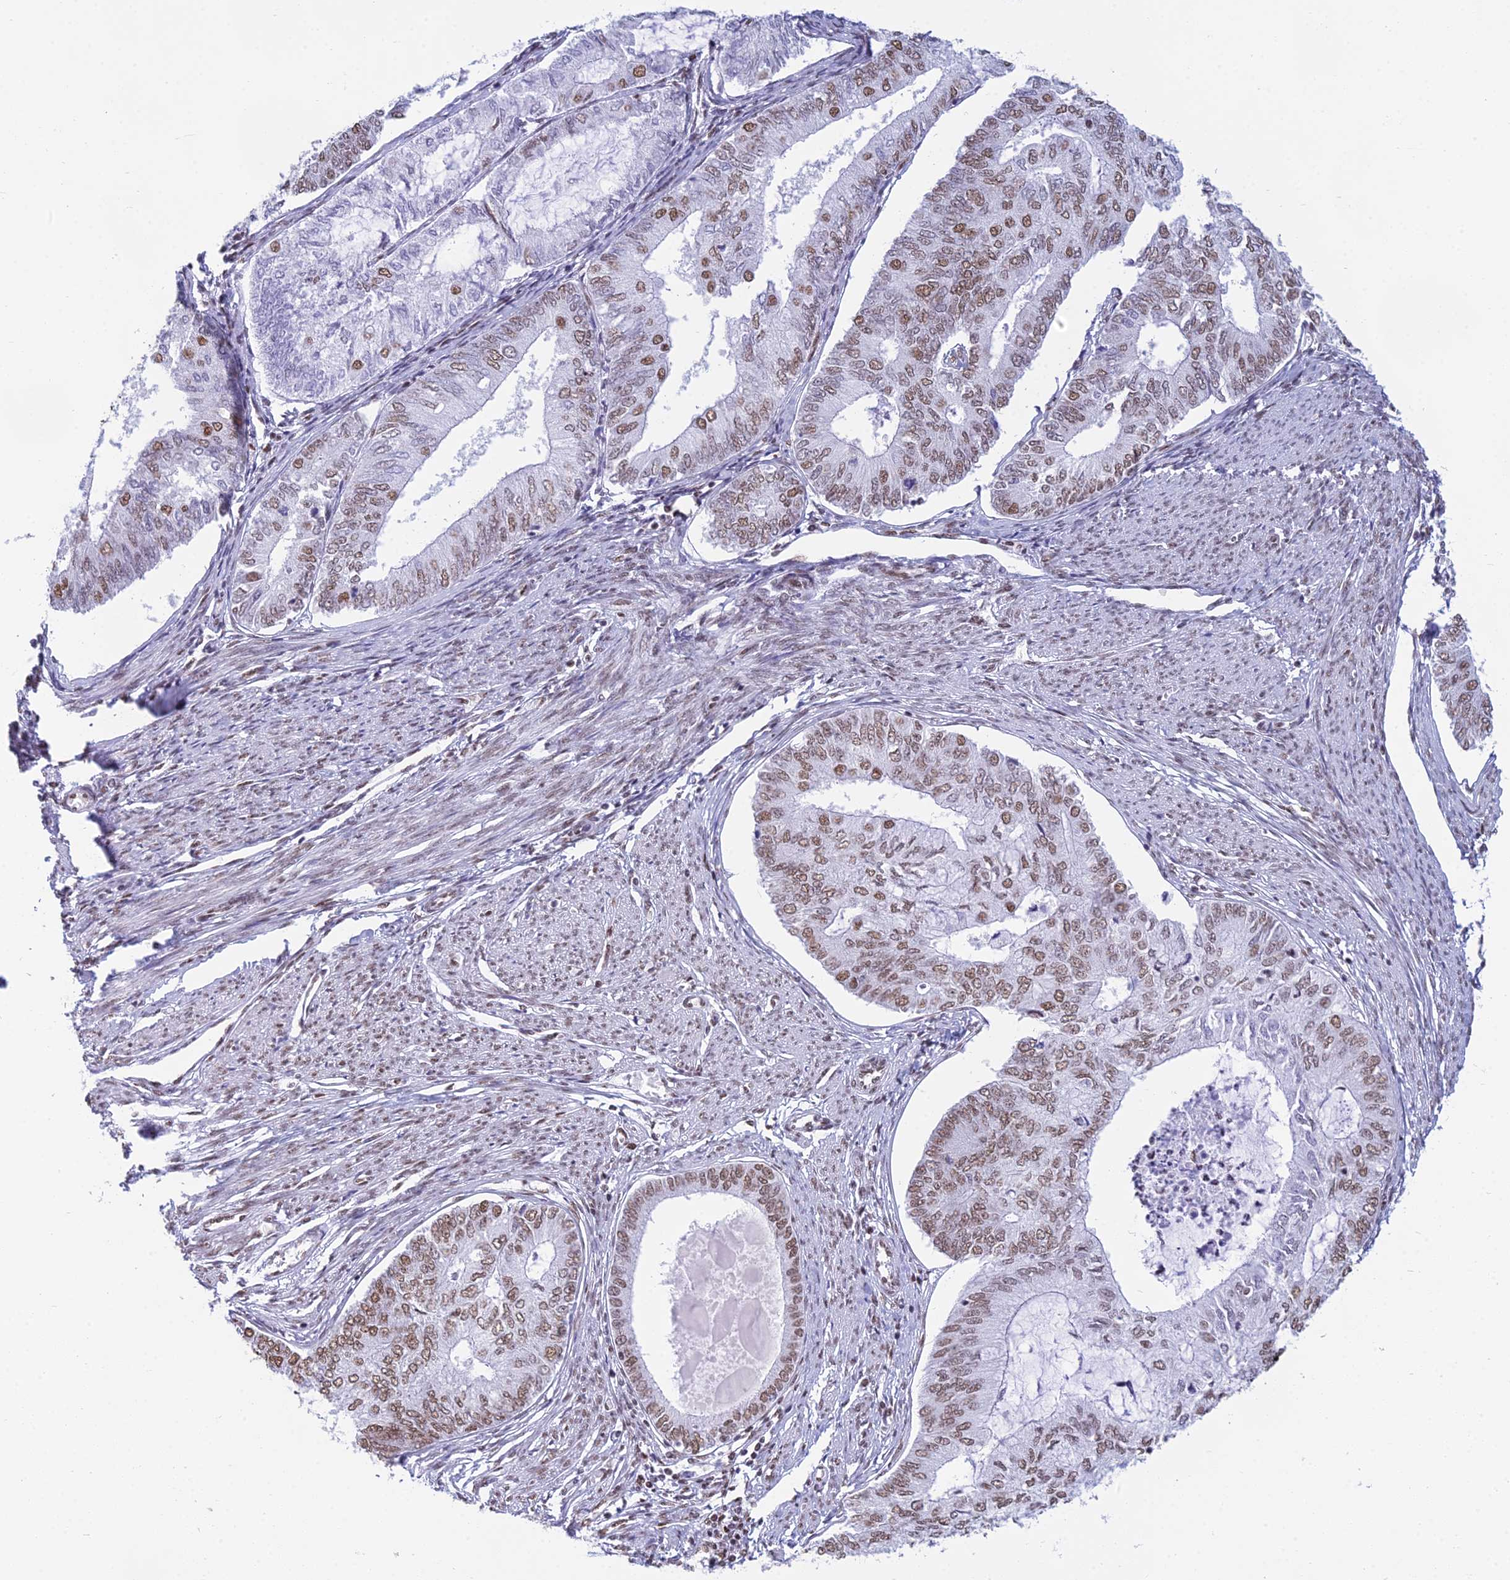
{"staining": {"intensity": "moderate", "quantity": ">75%", "location": "nuclear"}, "tissue": "endometrial cancer", "cell_type": "Tumor cells", "image_type": "cancer", "snomed": [{"axis": "morphology", "description": "Adenocarcinoma, NOS"}, {"axis": "topography", "description": "Endometrium"}], "caption": "A photomicrograph showing moderate nuclear staining in approximately >75% of tumor cells in adenocarcinoma (endometrial), as visualized by brown immunohistochemical staining.", "gene": "CDC26", "patient": {"sex": "female", "age": 68}}